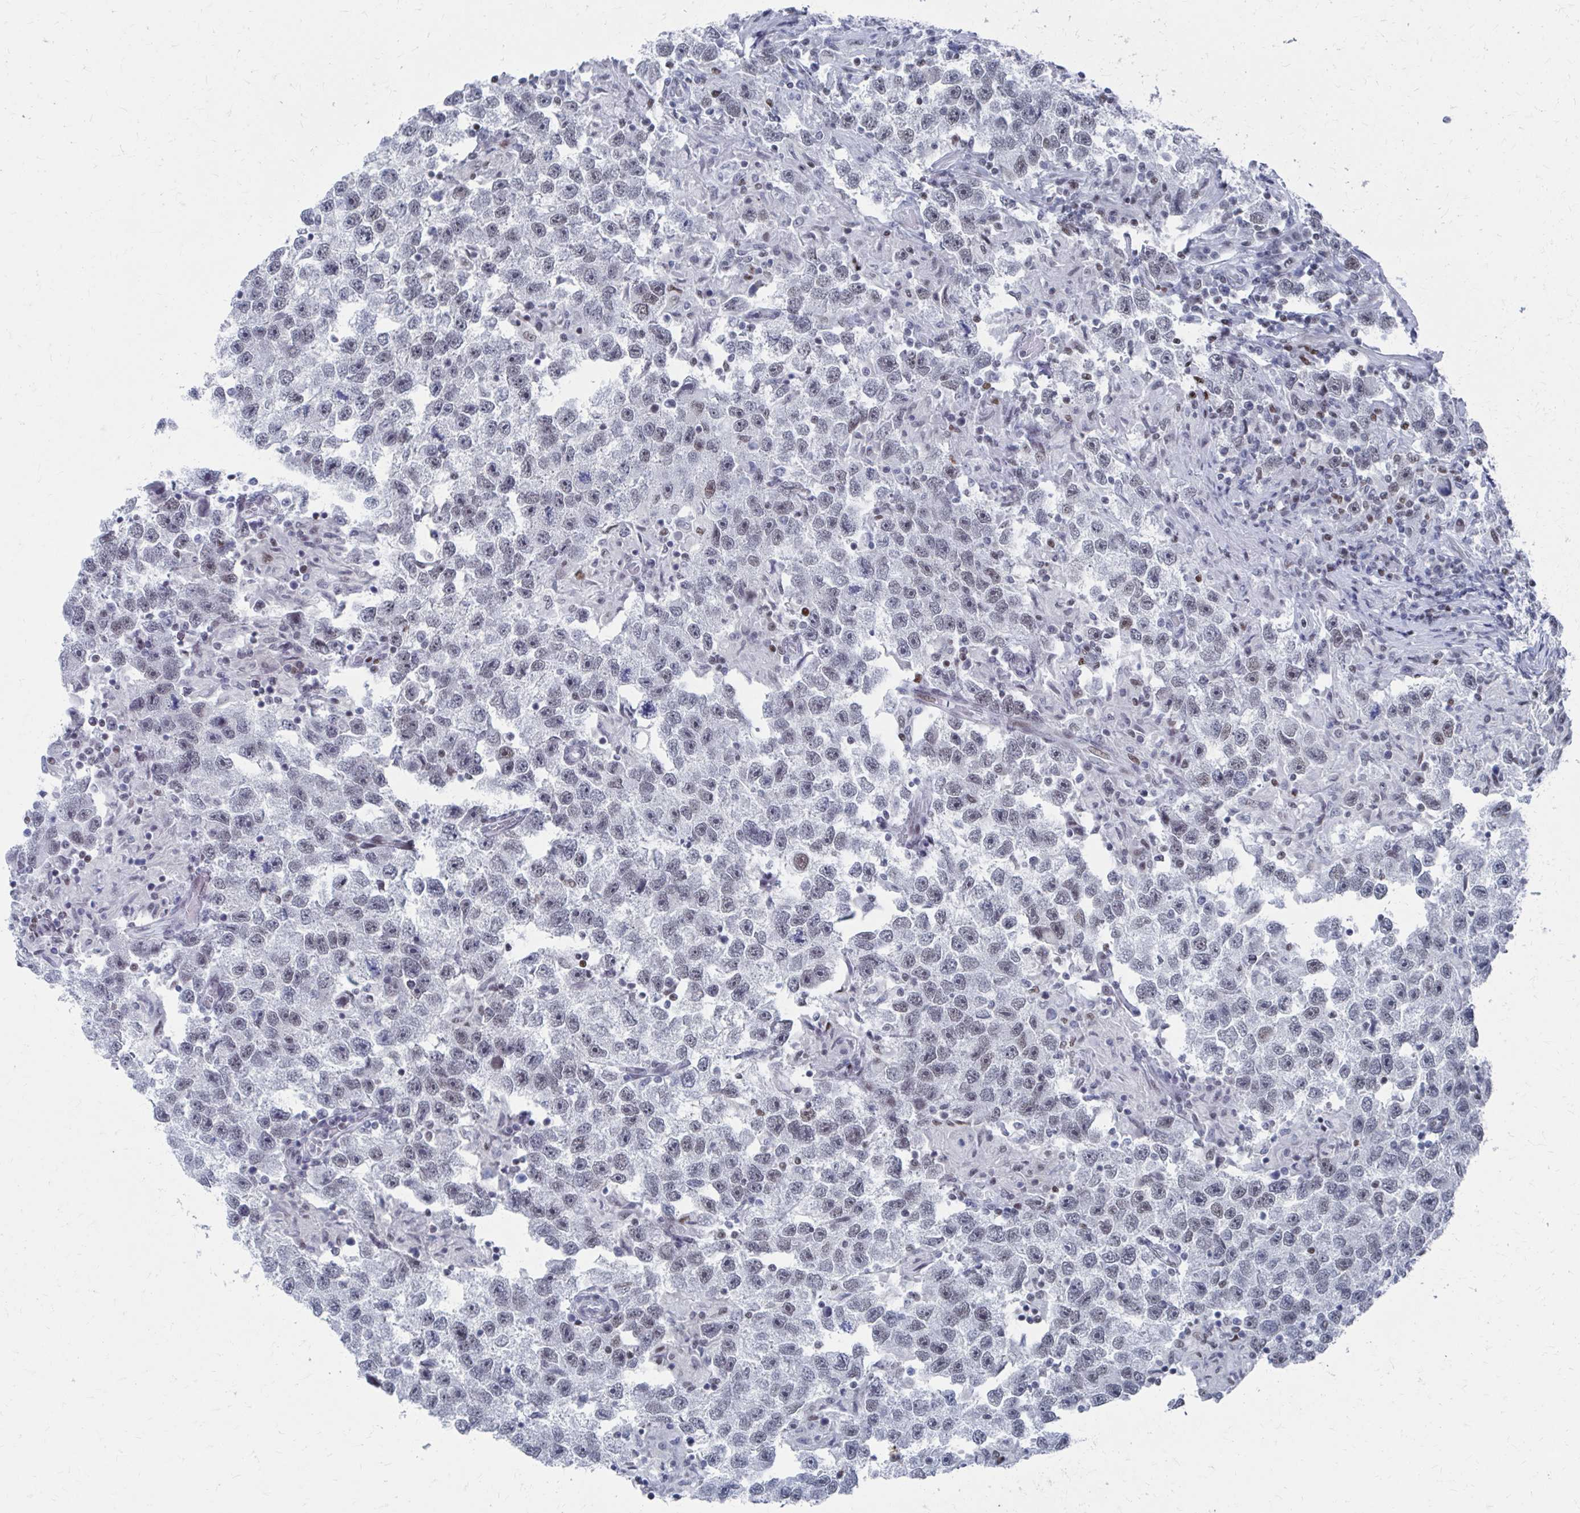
{"staining": {"intensity": "weak", "quantity": "25%-75%", "location": "nuclear"}, "tissue": "testis cancer", "cell_type": "Tumor cells", "image_type": "cancer", "snomed": [{"axis": "morphology", "description": "Seminoma, NOS"}, {"axis": "topography", "description": "Testis"}], "caption": "An immunohistochemistry (IHC) image of neoplastic tissue is shown. Protein staining in brown labels weak nuclear positivity in testis cancer (seminoma) within tumor cells.", "gene": "CDIN1", "patient": {"sex": "male", "age": 26}}